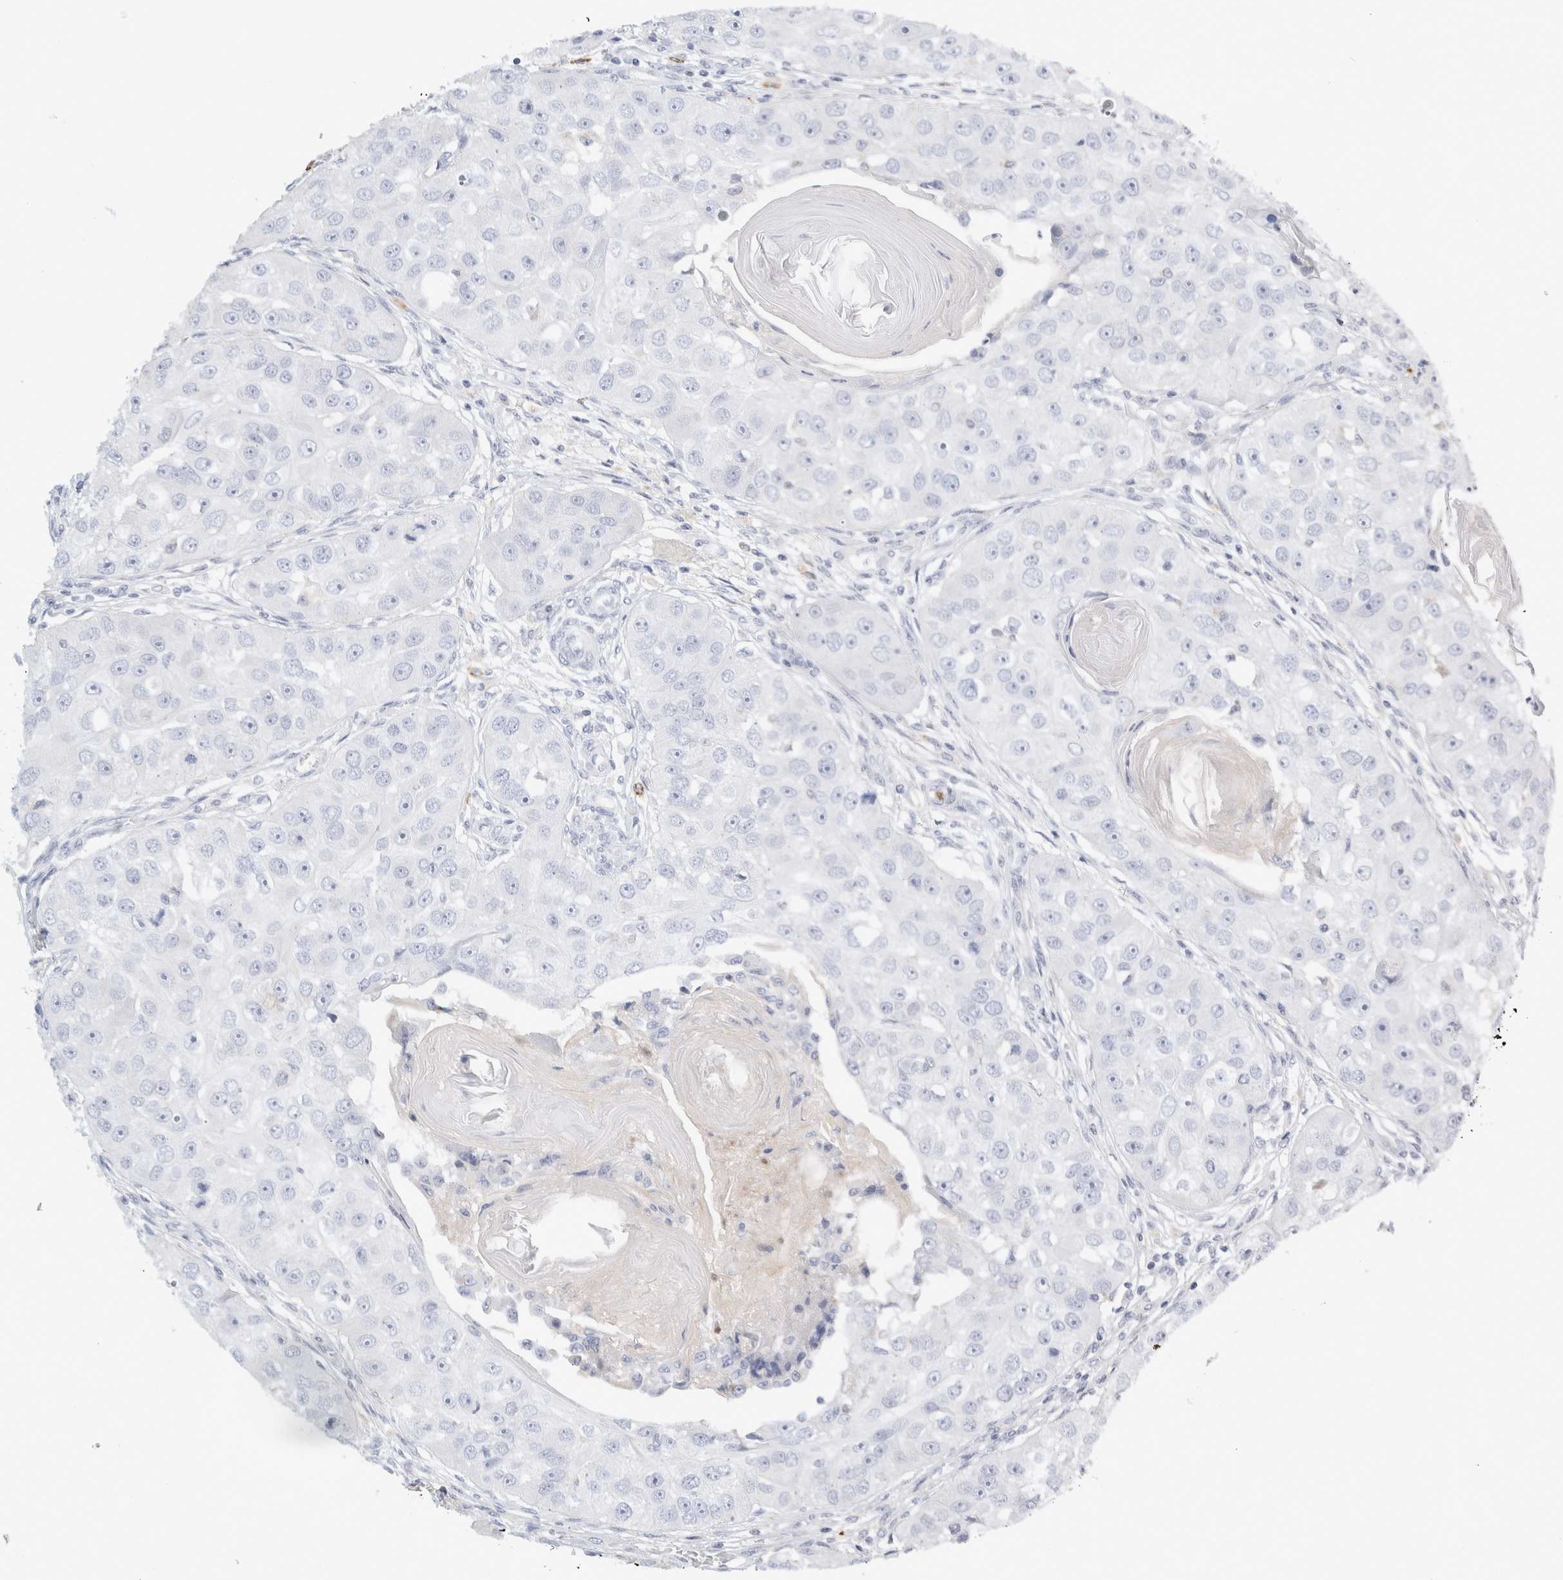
{"staining": {"intensity": "negative", "quantity": "none", "location": "none"}, "tissue": "head and neck cancer", "cell_type": "Tumor cells", "image_type": "cancer", "snomed": [{"axis": "morphology", "description": "Normal tissue, NOS"}, {"axis": "morphology", "description": "Squamous cell carcinoma, NOS"}, {"axis": "topography", "description": "Skeletal muscle"}, {"axis": "topography", "description": "Head-Neck"}], "caption": "The micrograph displays no staining of tumor cells in head and neck cancer (squamous cell carcinoma).", "gene": "FGL2", "patient": {"sex": "male", "age": 51}}